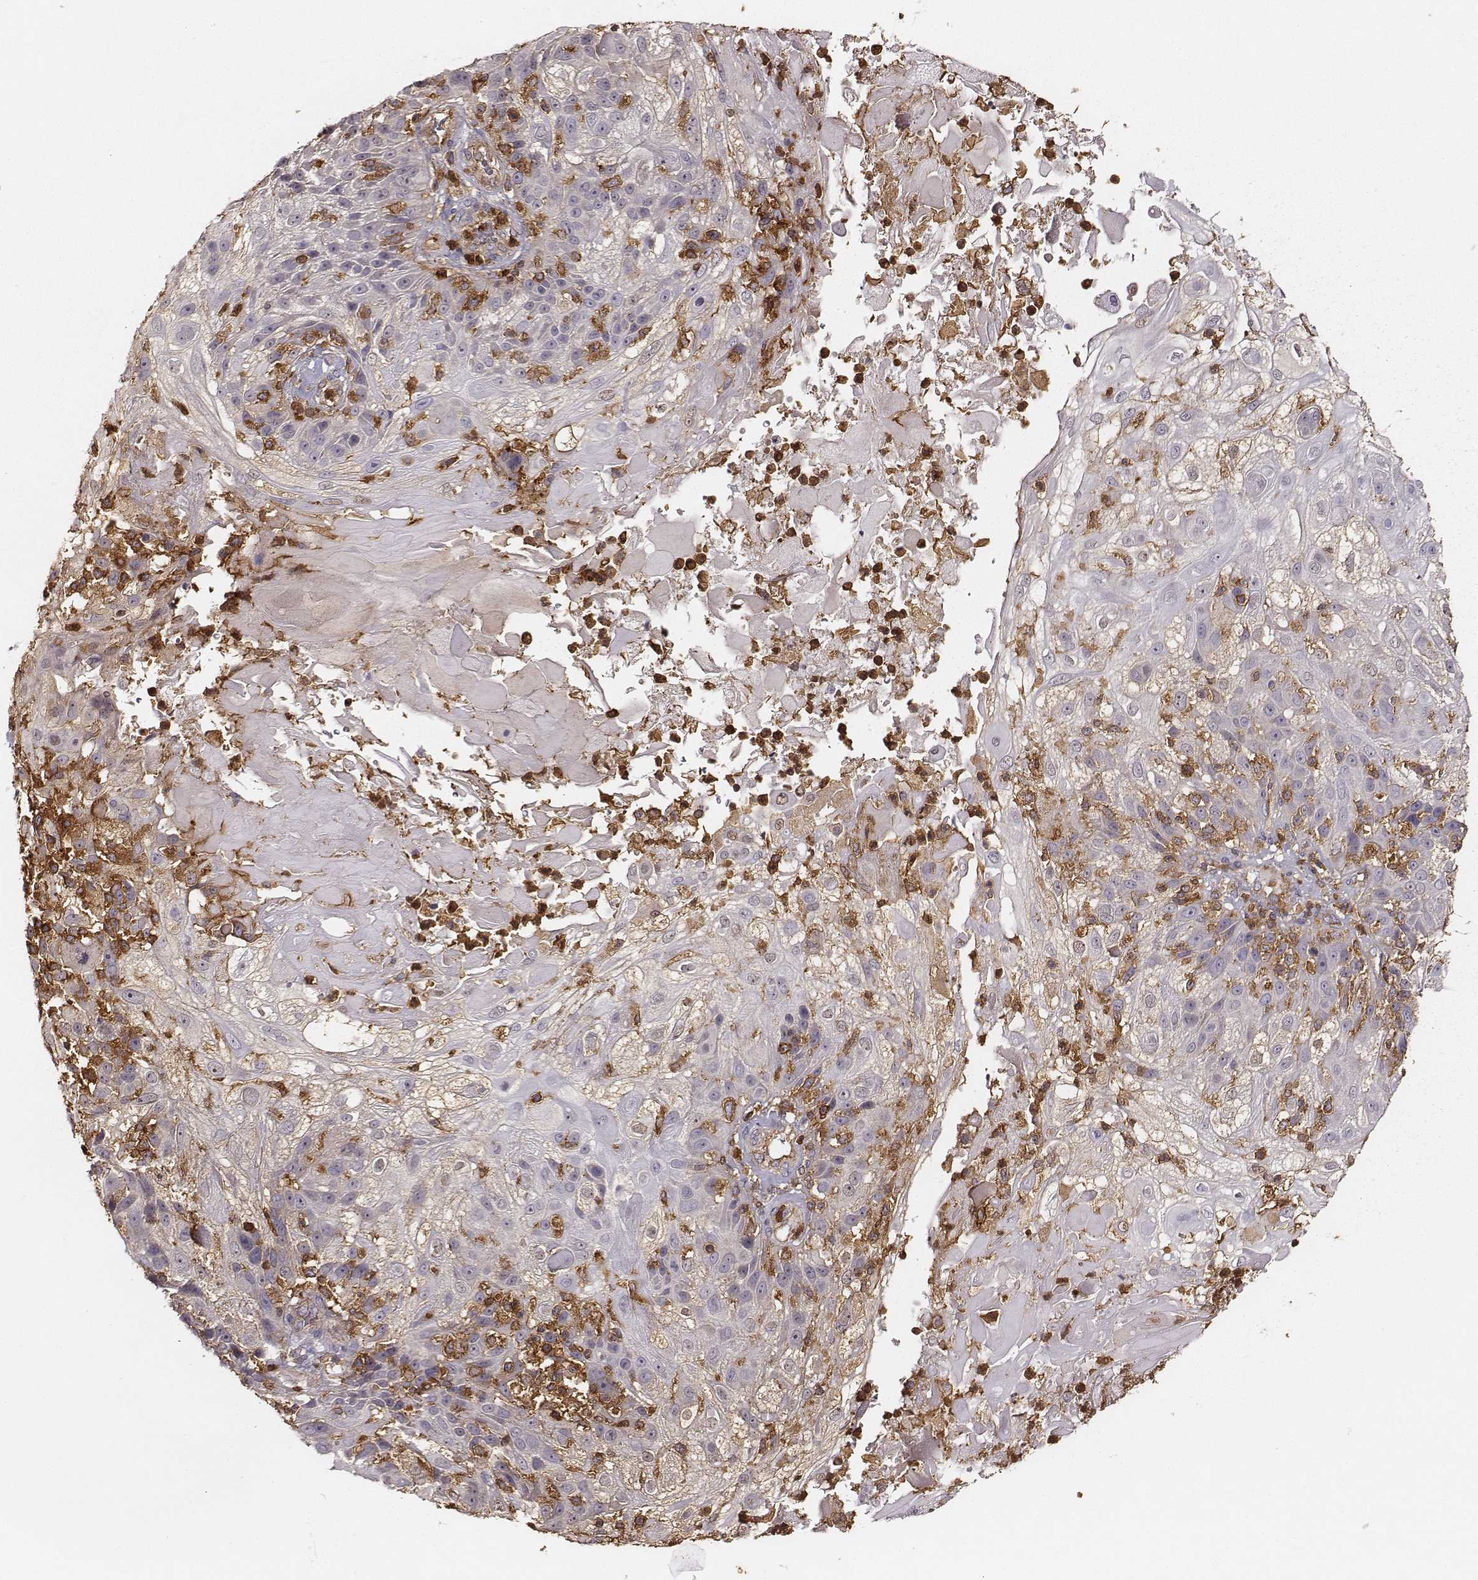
{"staining": {"intensity": "negative", "quantity": "none", "location": "none"}, "tissue": "skin cancer", "cell_type": "Tumor cells", "image_type": "cancer", "snomed": [{"axis": "morphology", "description": "Normal tissue, NOS"}, {"axis": "morphology", "description": "Squamous cell carcinoma, NOS"}, {"axis": "topography", "description": "Skin"}], "caption": "High magnification brightfield microscopy of skin squamous cell carcinoma stained with DAB (brown) and counterstained with hematoxylin (blue): tumor cells show no significant staining.", "gene": "ZYX", "patient": {"sex": "female", "age": 83}}